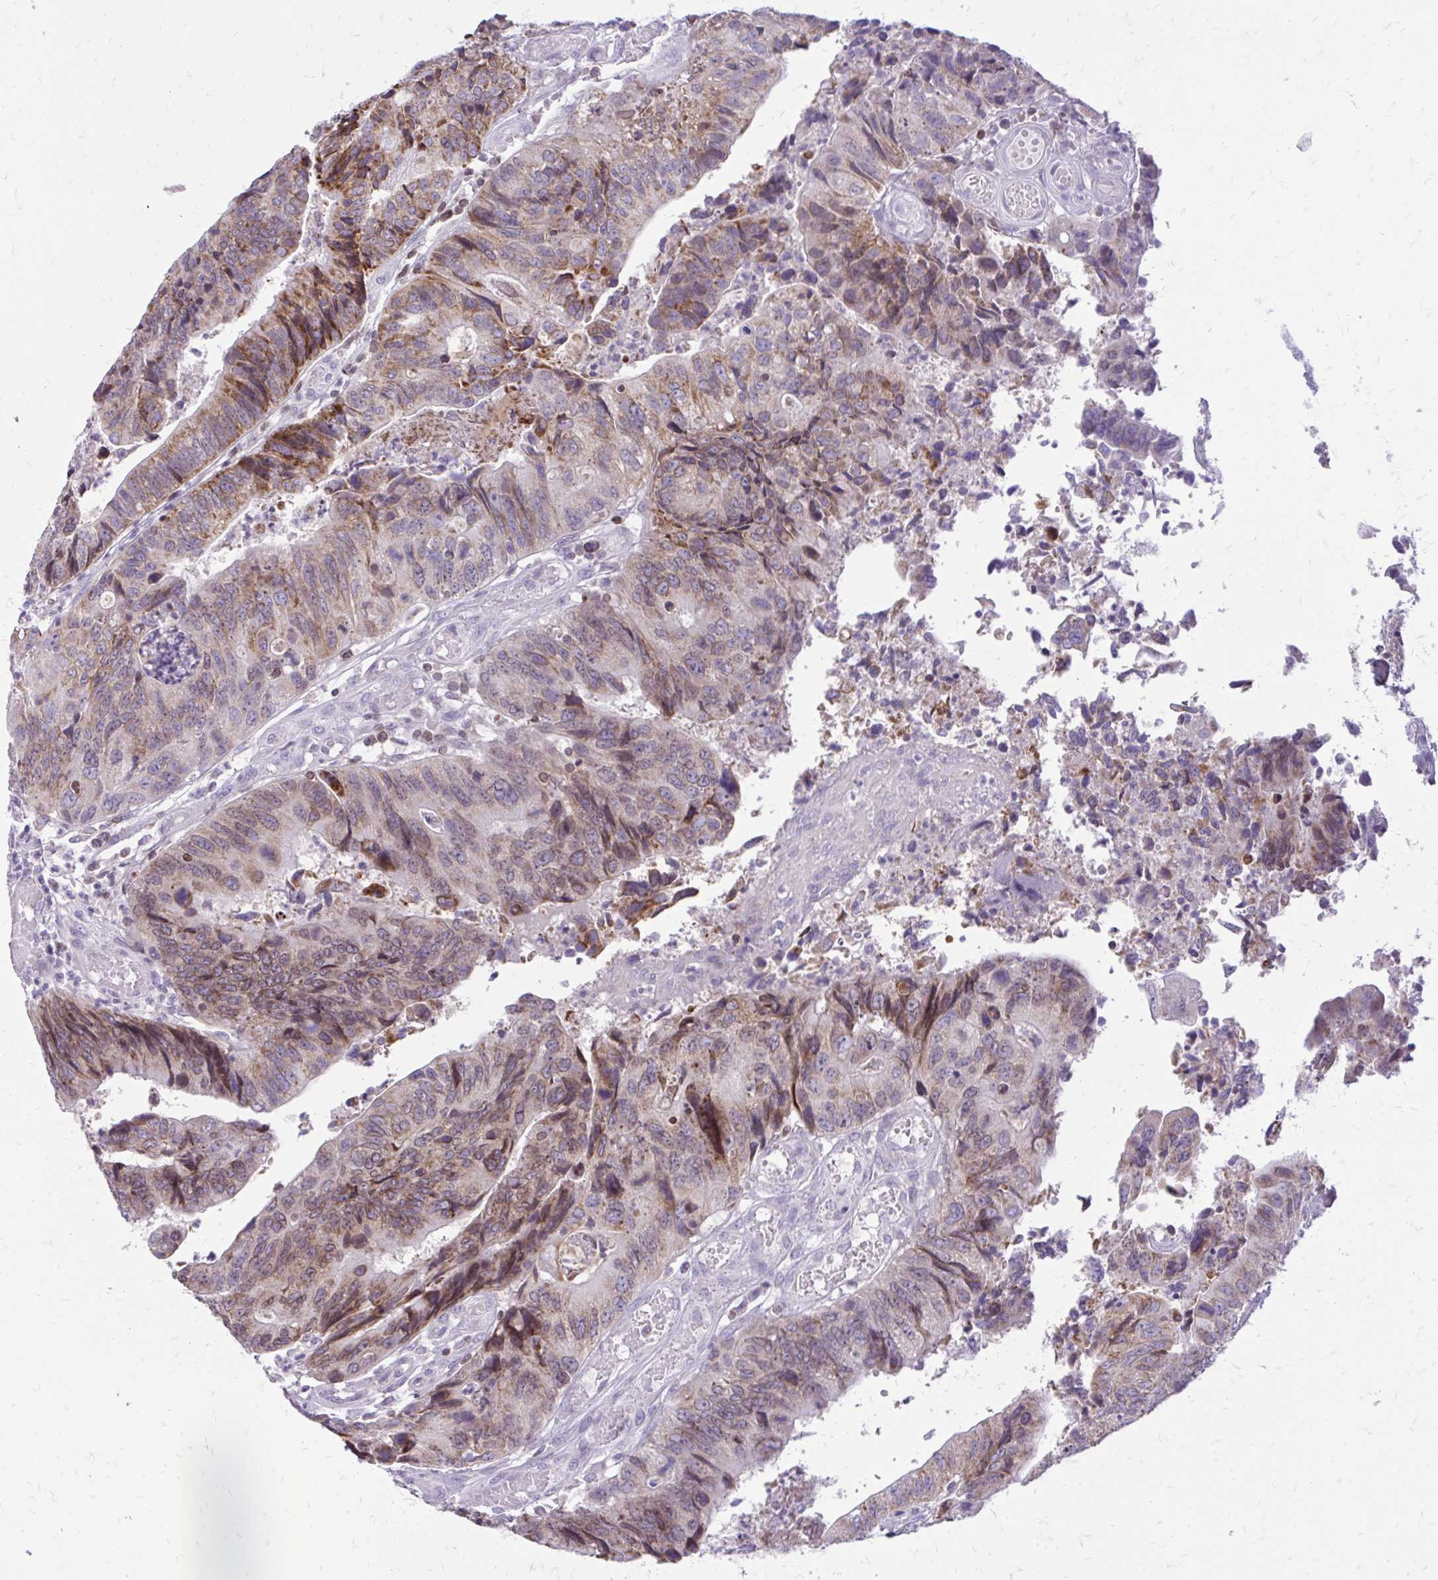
{"staining": {"intensity": "moderate", "quantity": "25%-75%", "location": "cytoplasmic/membranous,nuclear"}, "tissue": "colorectal cancer", "cell_type": "Tumor cells", "image_type": "cancer", "snomed": [{"axis": "morphology", "description": "Adenocarcinoma, NOS"}, {"axis": "topography", "description": "Colon"}], "caption": "IHC image of neoplastic tissue: human colorectal cancer stained using immunohistochemistry (IHC) shows medium levels of moderate protein expression localized specifically in the cytoplasmic/membranous and nuclear of tumor cells, appearing as a cytoplasmic/membranous and nuclear brown color.", "gene": "RPS6KA2", "patient": {"sex": "female", "age": 67}}